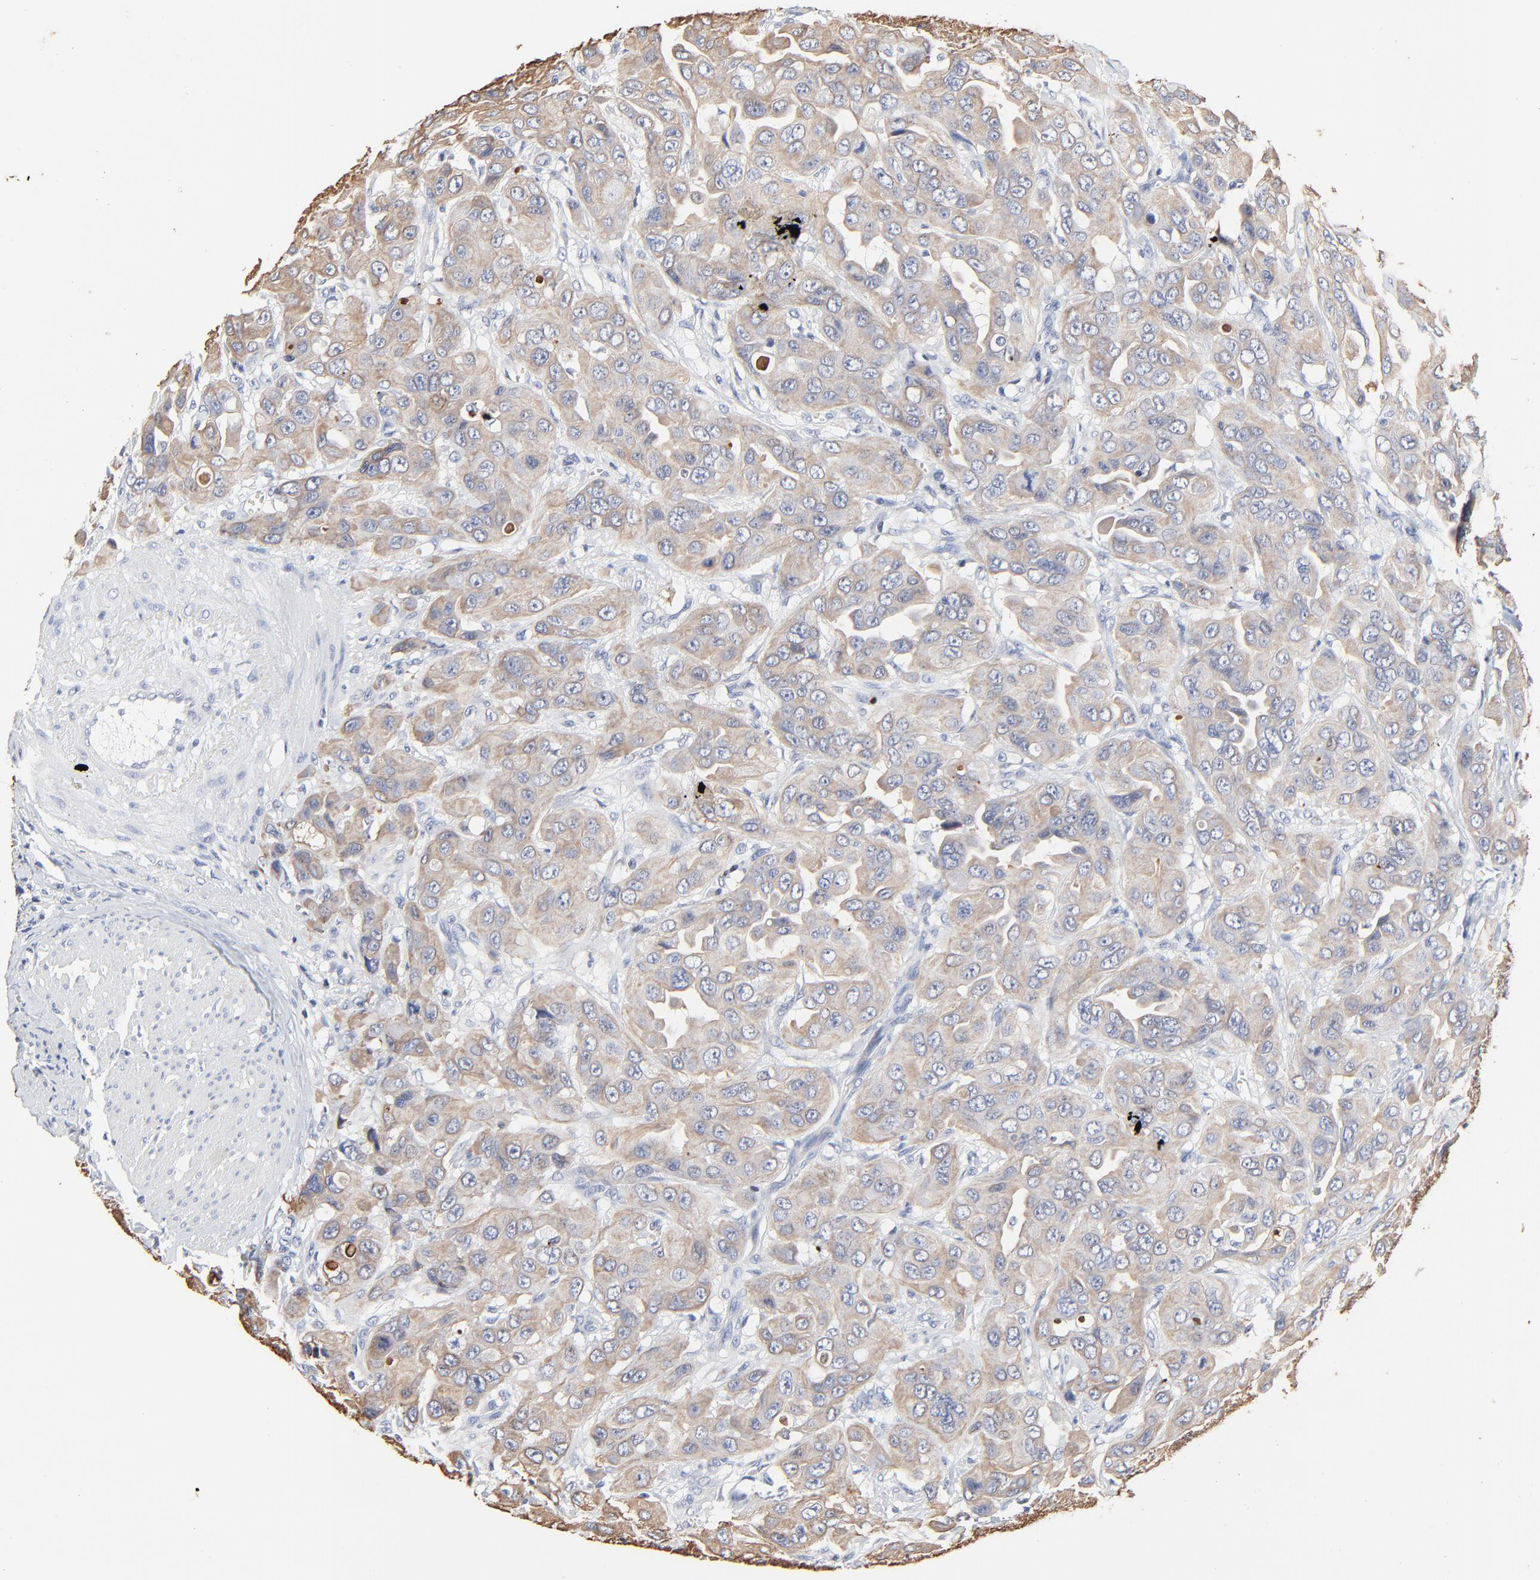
{"staining": {"intensity": "weak", "quantity": ">75%", "location": "cytoplasmic/membranous"}, "tissue": "urothelial cancer", "cell_type": "Tumor cells", "image_type": "cancer", "snomed": [{"axis": "morphology", "description": "Urothelial carcinoma, High grade"}, {"axis": "topography", "description": "Urinary bladder"}], "caption": "This is a photomicrograph of immunohistochemistry staining of urothelial cancer, which shows weak expression in the cytoplasmic/membranous of tumor cells.", "gene": "LNX1", "patient": {"sex": "male", "age": 73}}